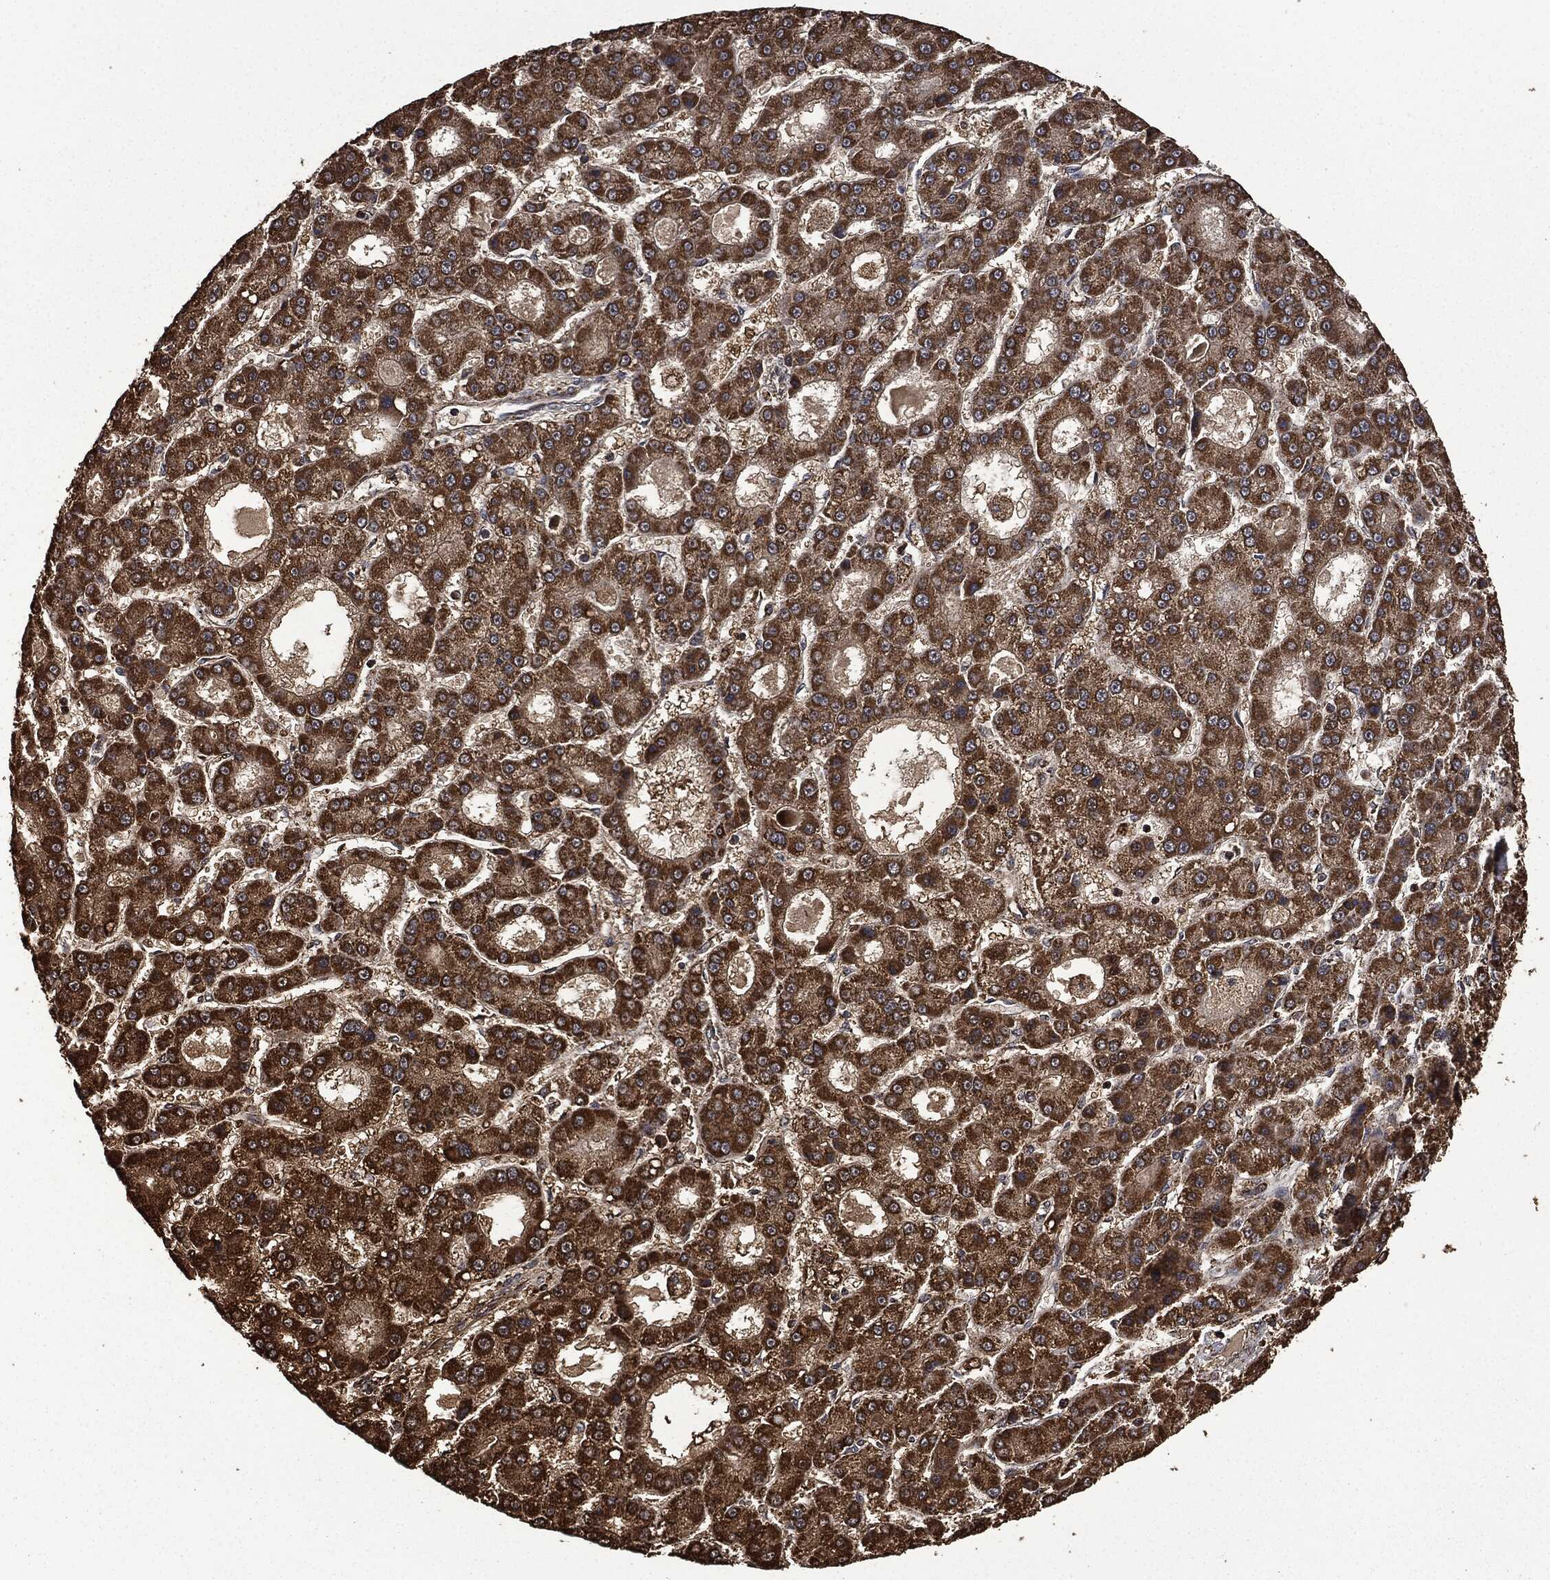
{"staining": {"intensity": "strong", "quantity": ">75%", "location": "cytoplasmic/membranous"}, "tissue": "liver cancer", "cell_type": "Tumor cells", "image_type": "cancer", "snomed": [{"axis": "morphology", "description": "Carcinoma, Hepatocellular, NOS"}, {"axis": "topography", "description": "Liver"}], "caption": "A brown stain labels strong cytoplasmic/membranous staining of a protein in human liver cancer tumor cells.", "gene": "LIG3", "patient": {"sex": "male", "age": 70}}